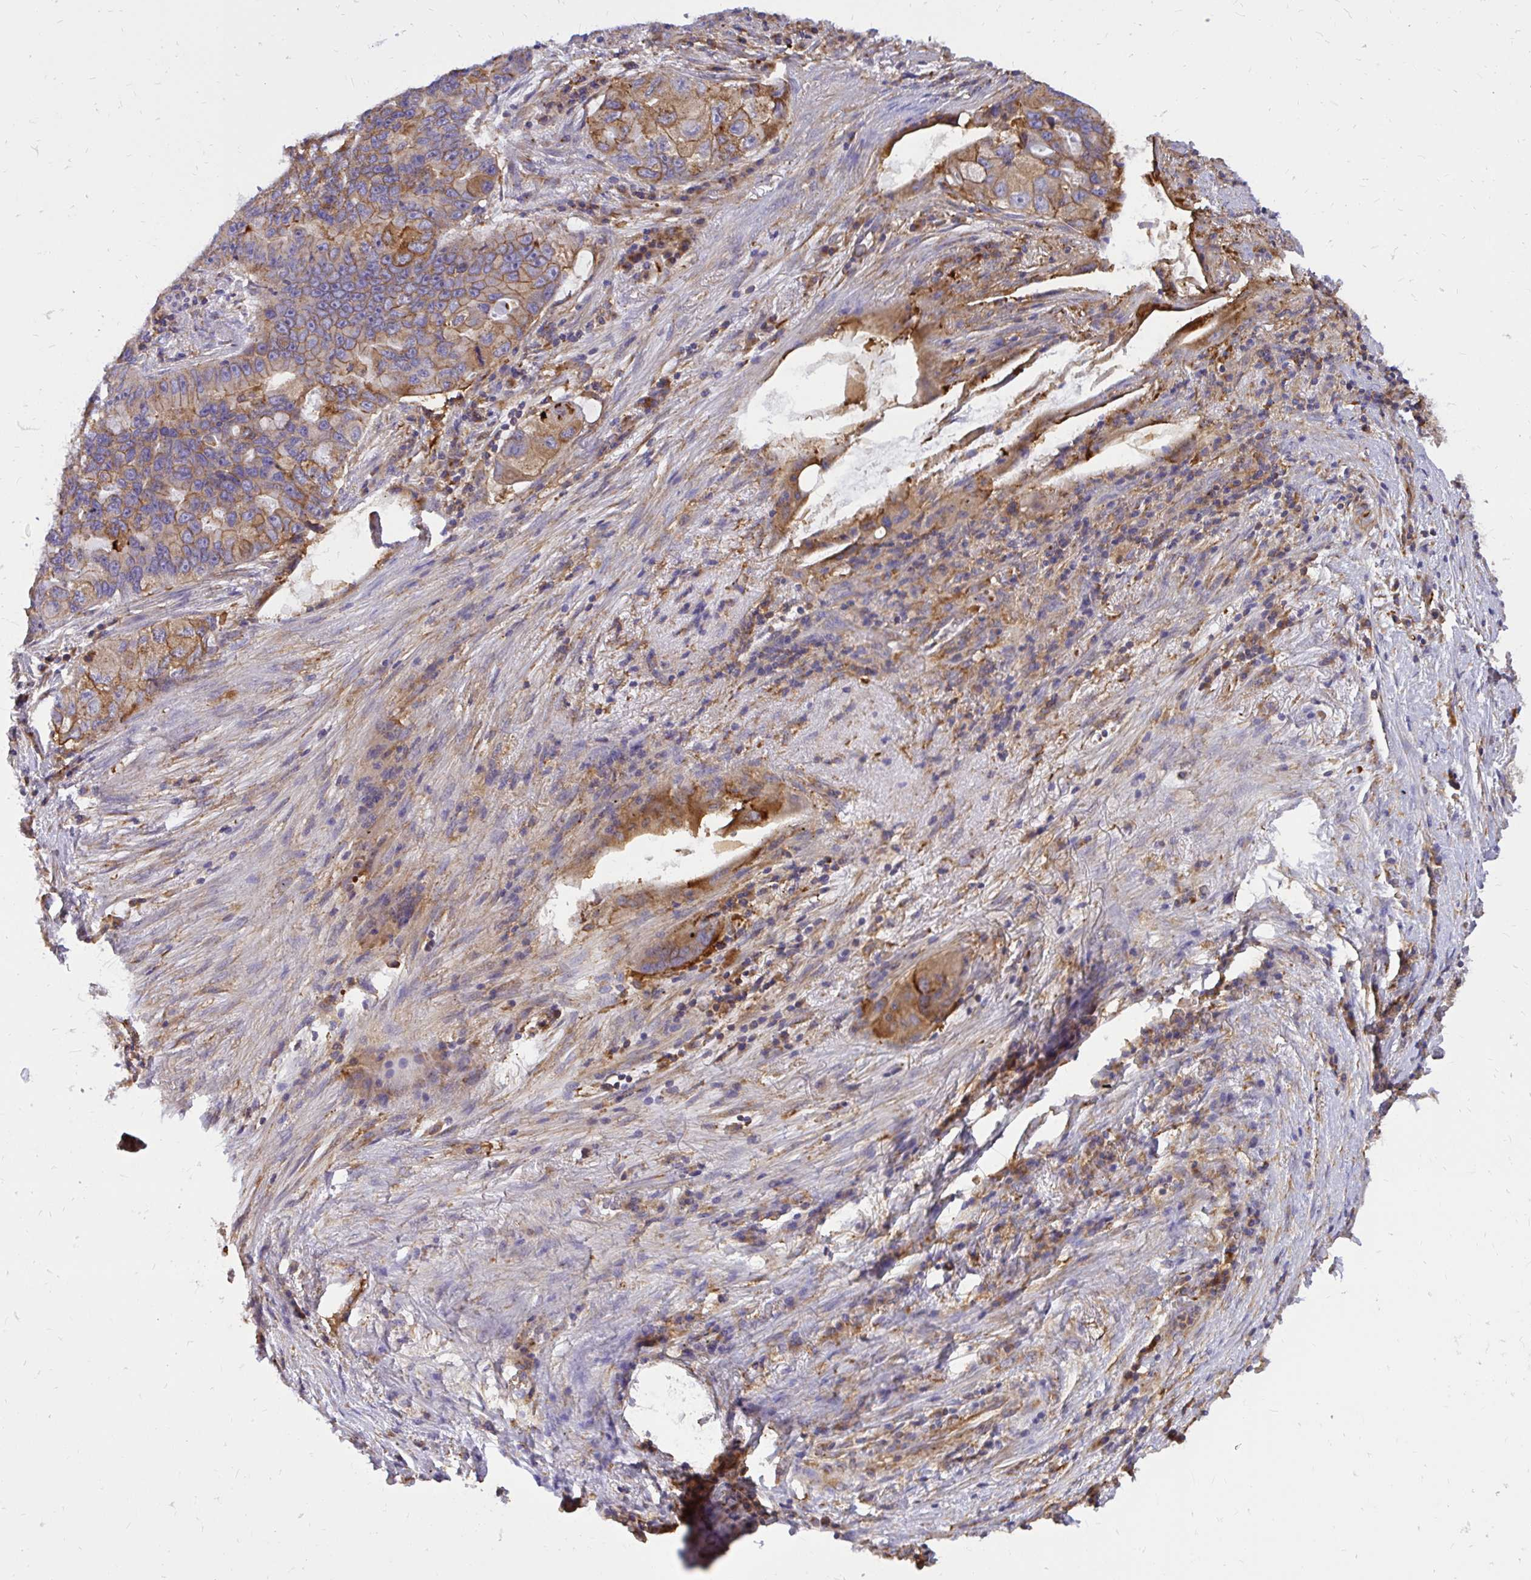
{"staining": {"intensity": "weak", "quantity": "25%-75%", "location": "cytoplasmic/membranous"}, "tissue": "lung cancer", "cell_type": "Tumor cells", "image_type": "cancer", "snomed": [{"axis": "morphology", "description": "Adenocarcinoma, NOS"}, {"axis": "morphology", "description": "Adenocarcinoma, metastatic, NOS"}, {"axis": "topography", "description": "Lymph node"}, {"axis": "topography", "description": "Lung"}], "caption": "Protein expression analysis of human metastatic adenocarcinoma (lung) reveals weak cytoplasmic/membranous staining in about 25%-75% of tumor cells.", "gene": "ABCB10", "patient": {"sex": "female", "age": 54}}